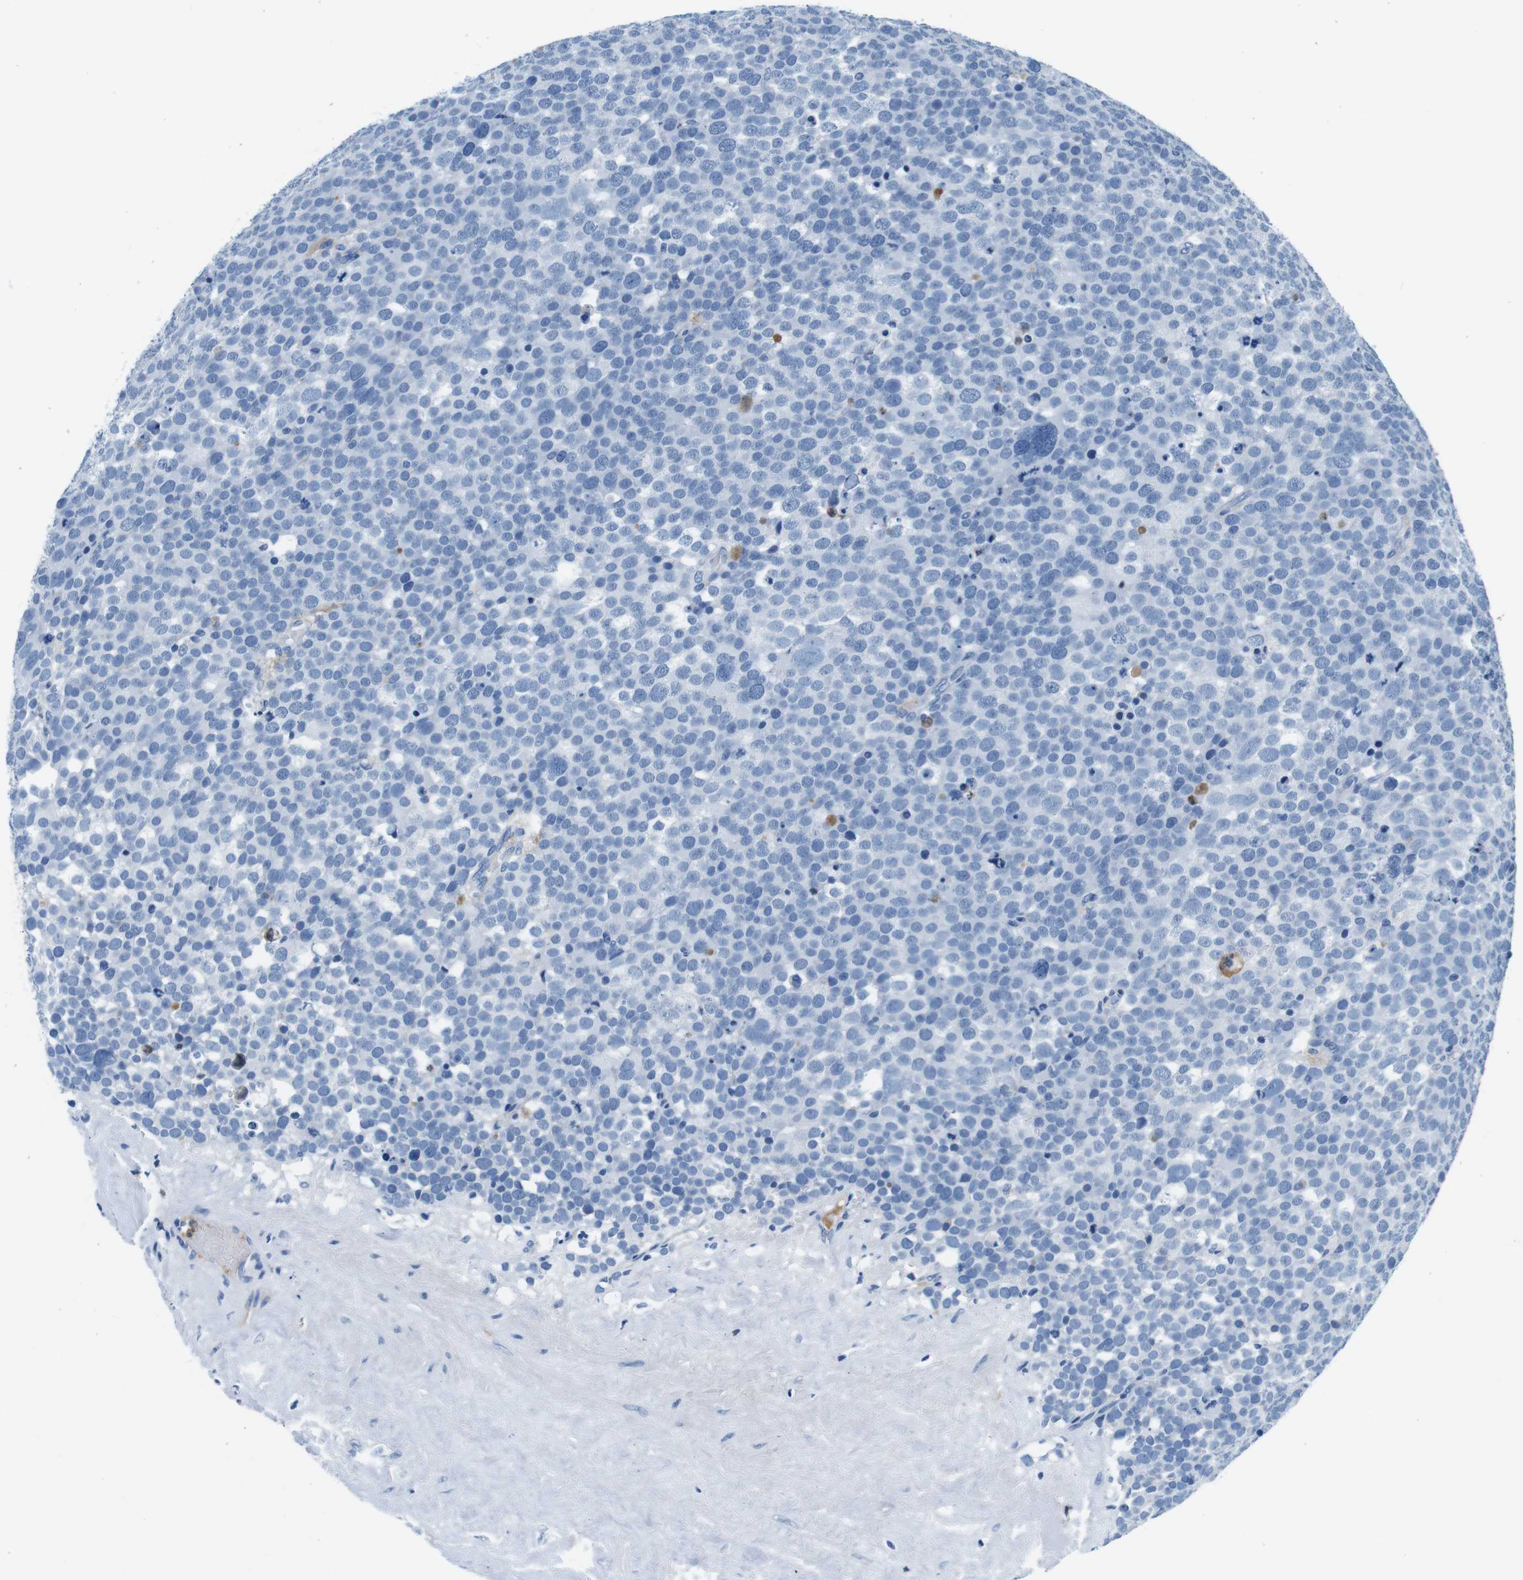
{"staining": {"intensity": "negative", "quantity": "none", "location": "none"}, "tissue": "testis cancer", "cell_type": "Tumor cells", "image_type": "cancer", "snomed": [{"axis": "morphology", "description": "Seminoma, NOS"}, {"axis": "topography", "description": "Testis"}], "caption": "This is a image of immunohistochemistry (IHC) staining of seminoma (testis), which shows no positivity in tumor cells.", "gene": "IGHD", "patient": {"sex": "male", "age": 71}}